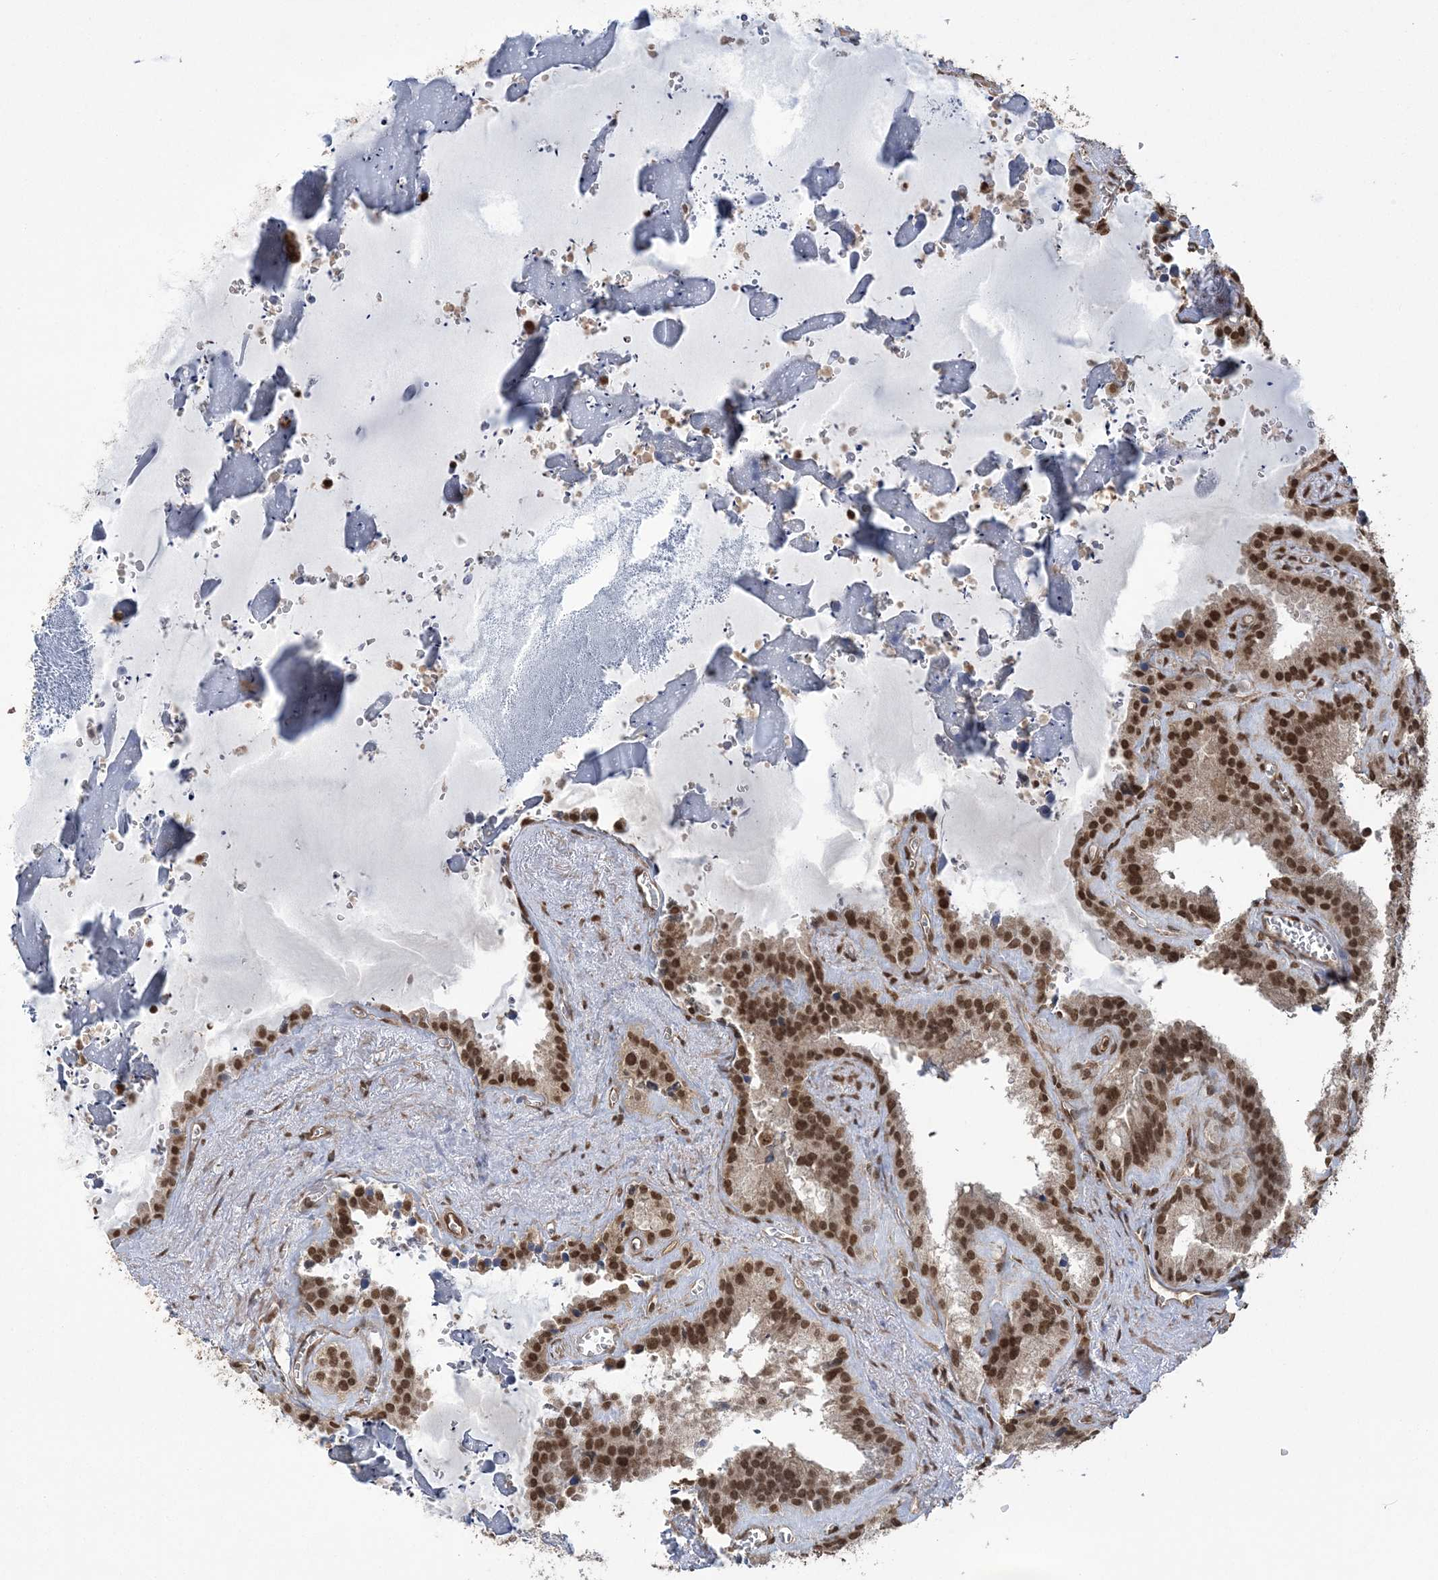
{"staining": {"intensity": "strong", "quantity": ">75%", "location": "cytoplasmic/membranous,nuclear"}, "tissue": "seminal vesicle", "cell_type": "Glandular cells", "image_type": "normal", "snomed": [{"axis": "morphology", "description": "Normal tissue, NOS"}, {"axis": "topography", "description": "Prostate"}, {"axis": "topography", "description": "Seminal veicle"}], "caption": "Immunohistochemical staining of normal human seminal vesicle exhibits high levels of strong cytoplasmic/membranous,nuclear positivity in approximately >75% of glandular cells.", "gene": "ZNF839", "patient": {"sex": "male", "age": 59}}